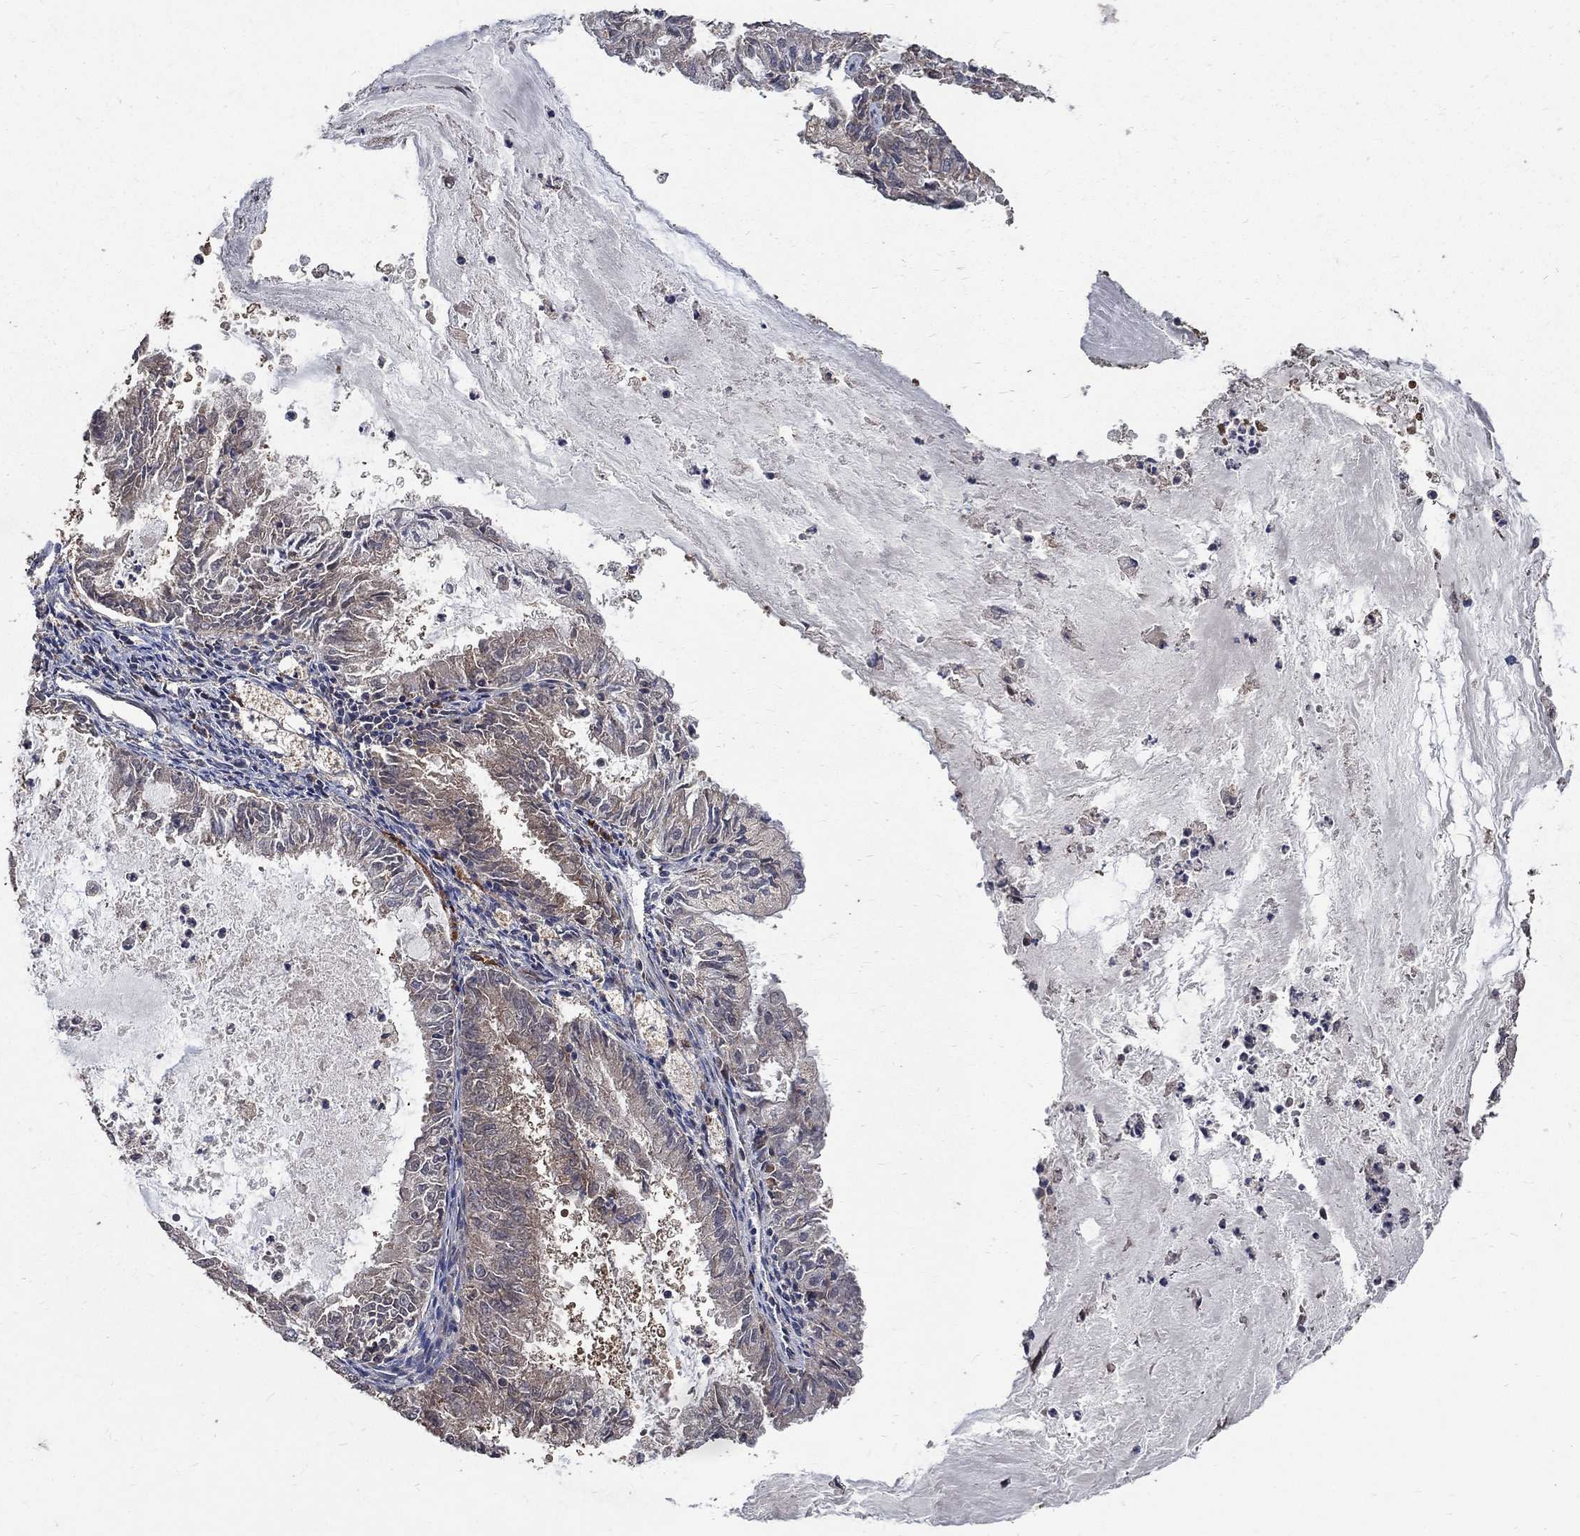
{"staining": {"intensity": "weak", "quantity": "25%-75%", "location": "cytoplasmic/membranous"}, "tissue": "endometrial cancer", "cell_type": "Tumor cells", "image_type": "cancer", "snomed": [{"axis": "morphology", "description": "Adenocarcinoma, NOS"}, {"axis": "topography", "description": "Endometrium"}], "caption": "Weak cytoplasmic/membranous positivity for a protein is seen in about 25%-75% of tumor cells of endometrial cancer using immunohistochemistry.", "gene": "C17orf75", "patient": {"sex": "female", "age": 57}}